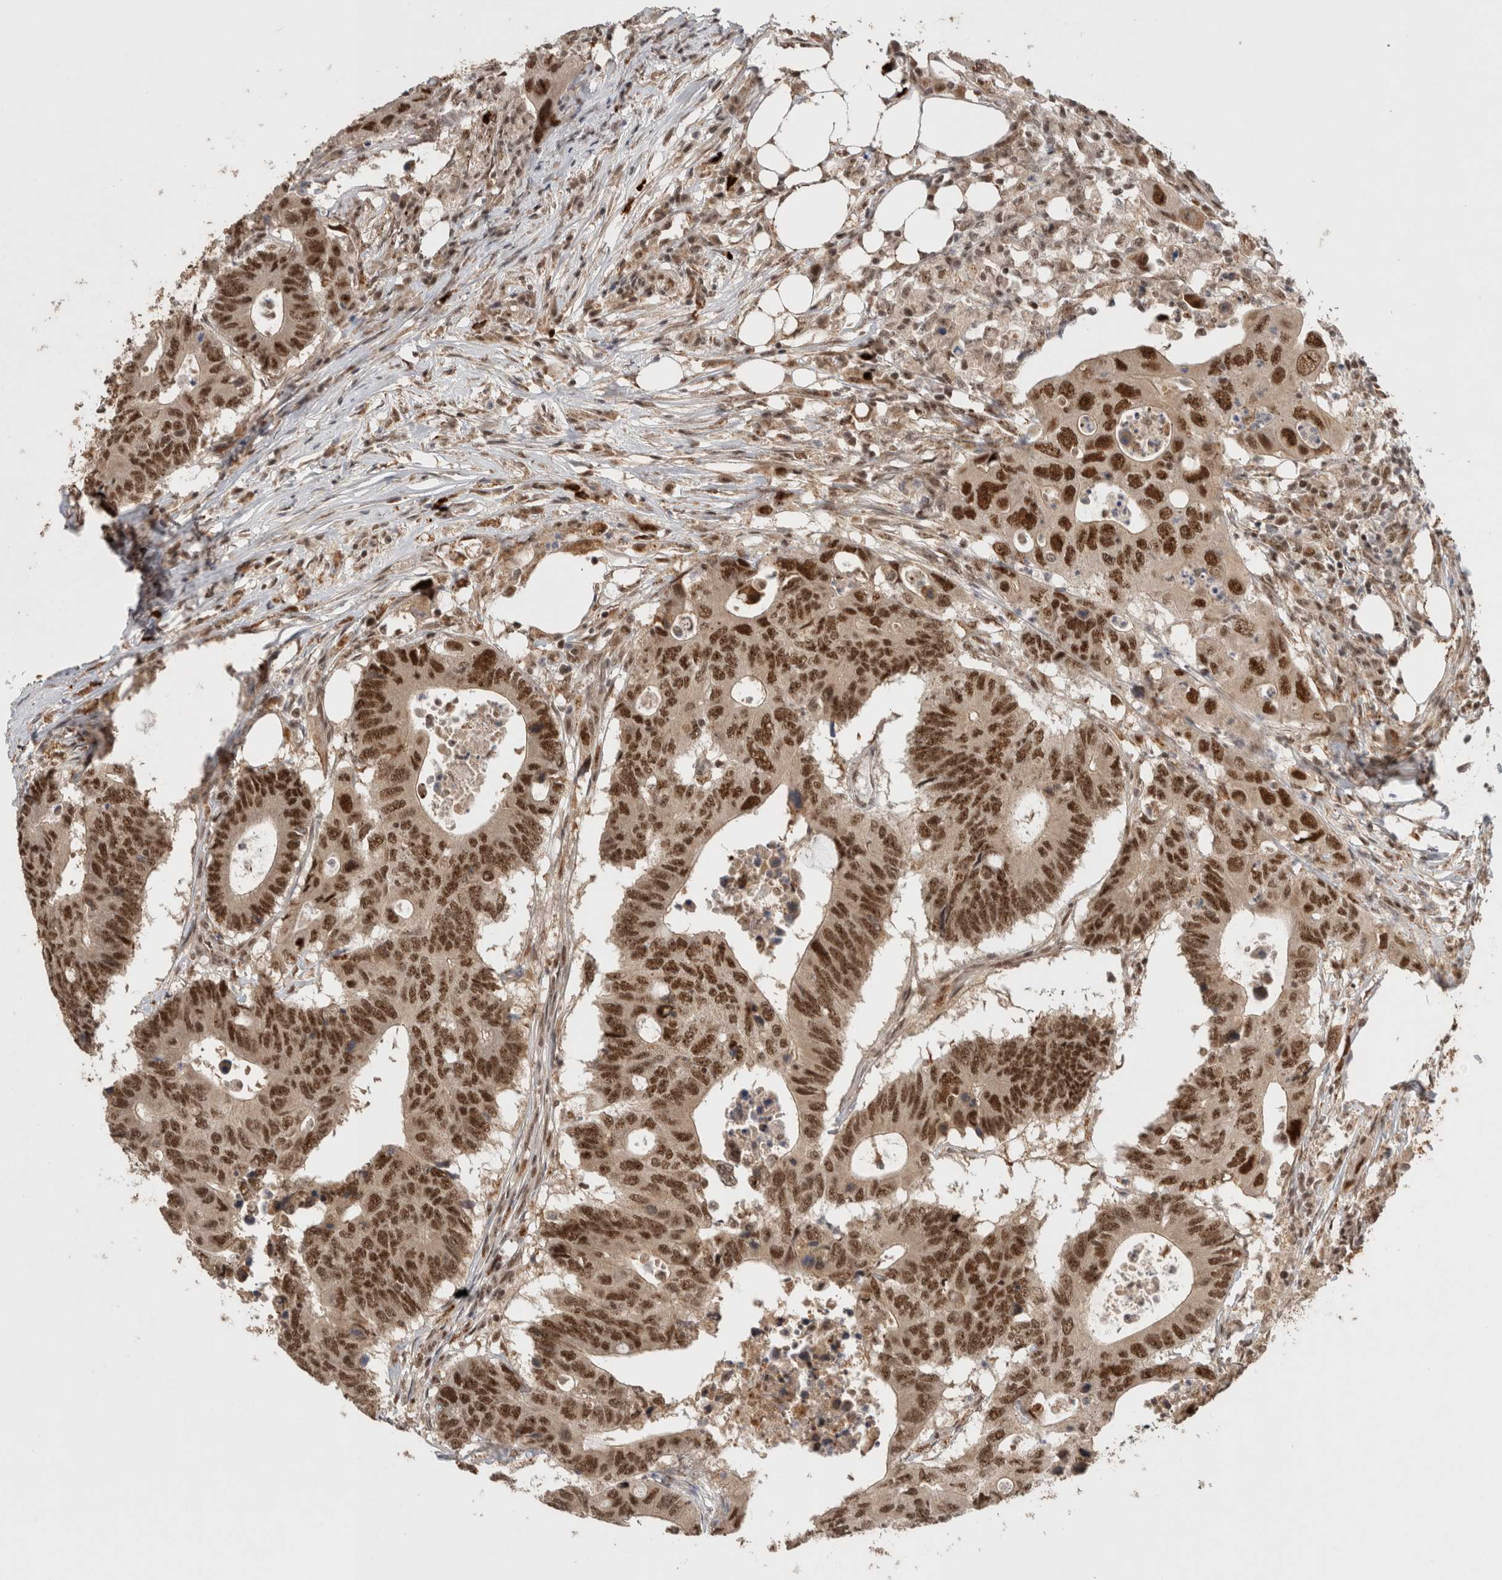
{"staining": {"intensity": "strong", "quantity": ">75%", "location": "nuclear"}, "tissue": "colorectal cancer", "cell_type": "Tumor cells", "image_type": "cancer", "snomed": [{"axis": "morphology", "description": "Adenocarcinoma, NOS"}, {"axis": "topography", "description": "Colon"}], "caption": "Colorectal cancer tissue displays strong nuclear positivity in approximately >75% of tumor cells (IHC, brightfield microscopy, high magnification).", "gene": "MPHOSPH6", "patient": {"sex": "male", "age": 71}}